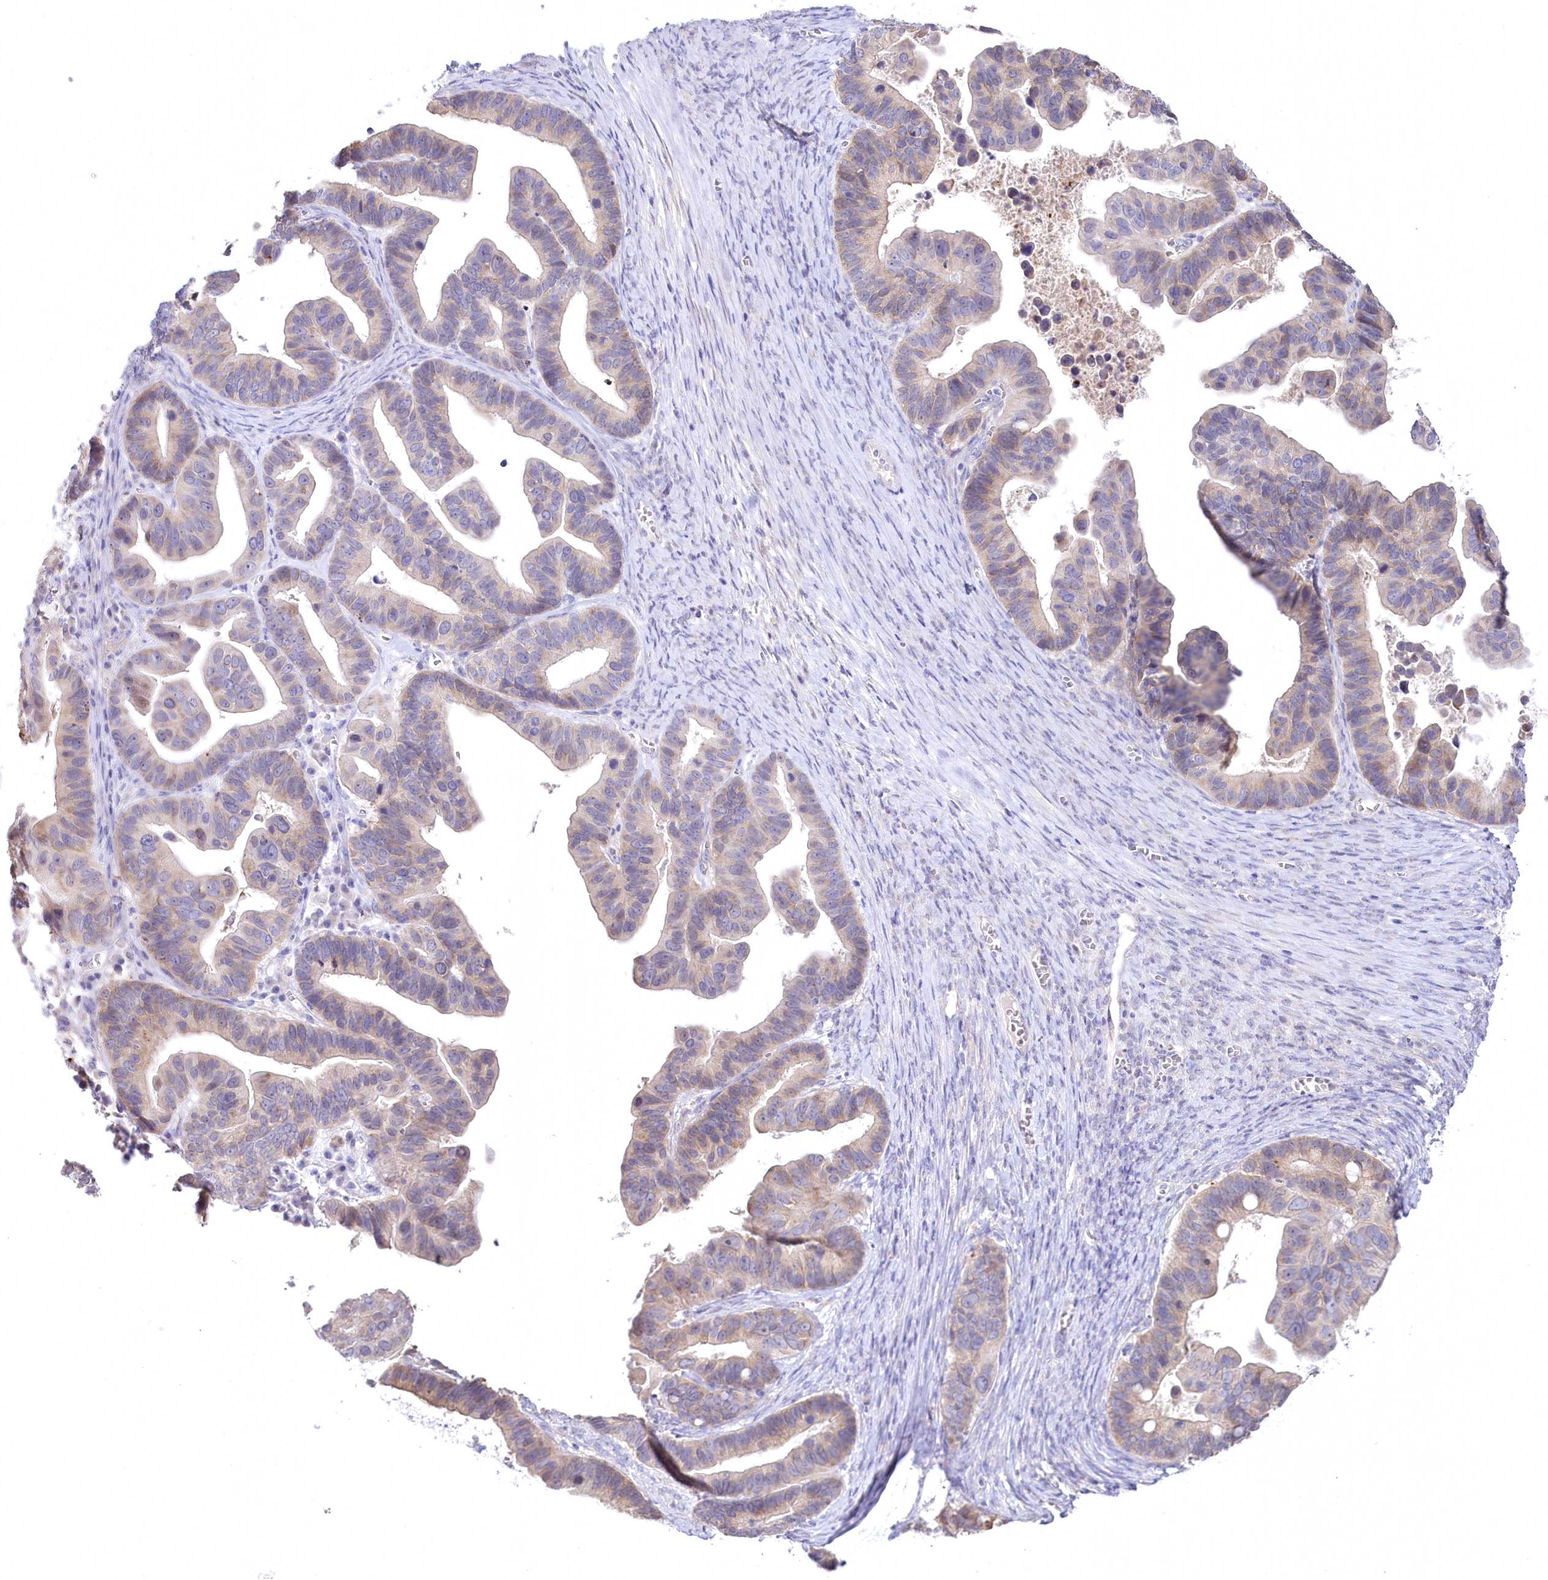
{"staining": {"intensity": "weak", "quantity": "25%-75%", "location": "cytoplasmic/membranous"}, "tissue": "ovarian cancer", "cell_type": "Tumor cells", "image_type": "cancer", "snomed": [{"axis": "morphology", "description": "Cystadenocarcinoma, serous, NOS"}, {"axis": "topography", "description": "Ovary"}], "caption": "Weak cytoplasmic/membranous positivity for a protein is present in approximately 25%-75% of tumor cells of ovarian cancer using IHC.", "gene": "MYOZ1", "patient": {"sex": "female", "age": 56}}